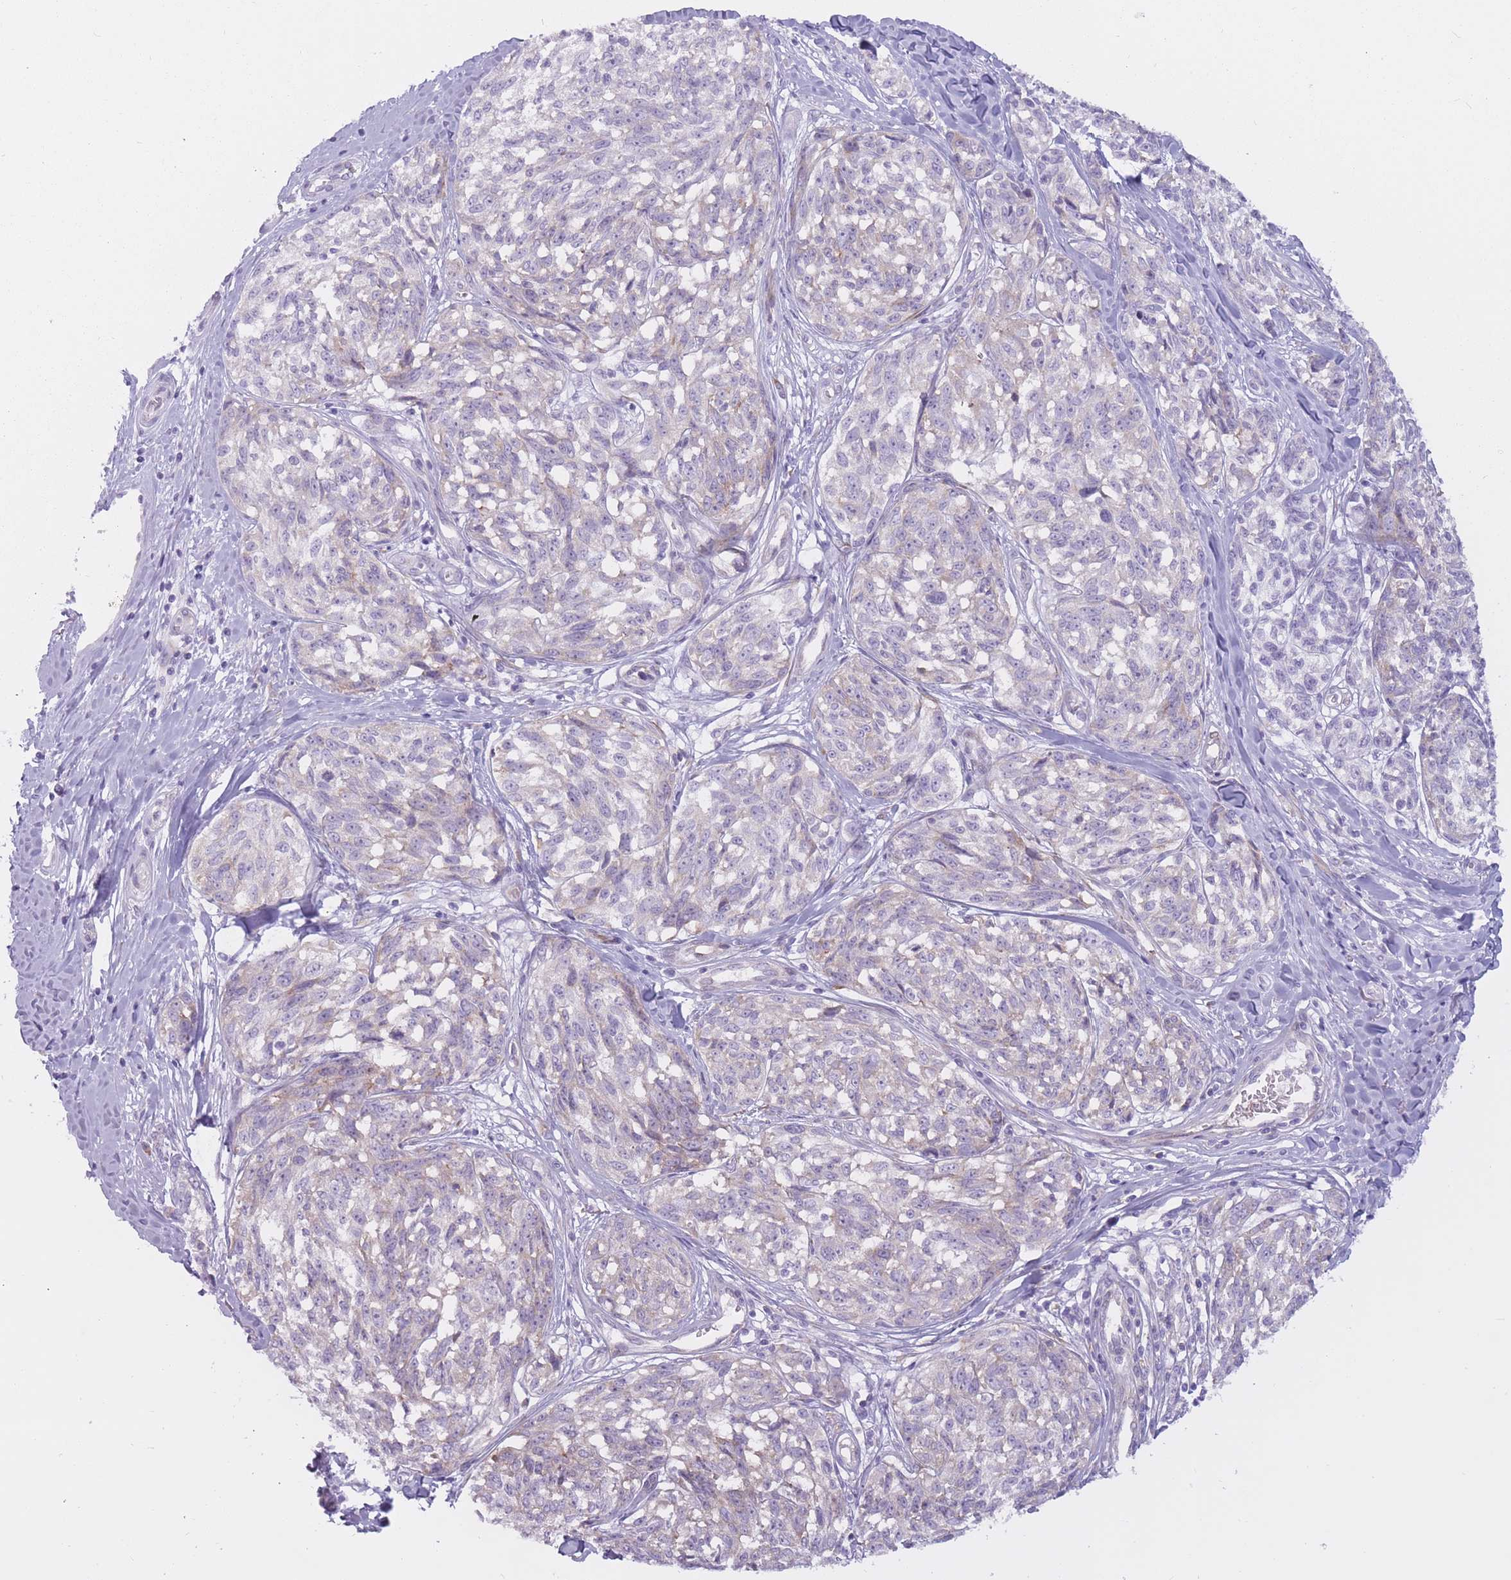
{"staining": {"intensity": "weak", "quantity": "<25%", "location": "cytoplasmic/membranous"}, "tissue": "melanoma", "cell_type": "Tumor cells", "image_type": "cancer", "snomed": [{"axis": "morphology", "description": "Normal tissue, NOS"}, {"axis": "morphology", "description": "Malignant melanoma, NOS"}, {"axis": "topography", "description": "Skin"}], "caption": "This is an immunohistochemistry (IHC) photomicrograph of melanoma. There is no positivity in tumor cells.", "gene": "RPL18", "patient": {"sex": "female", "age": 64}}